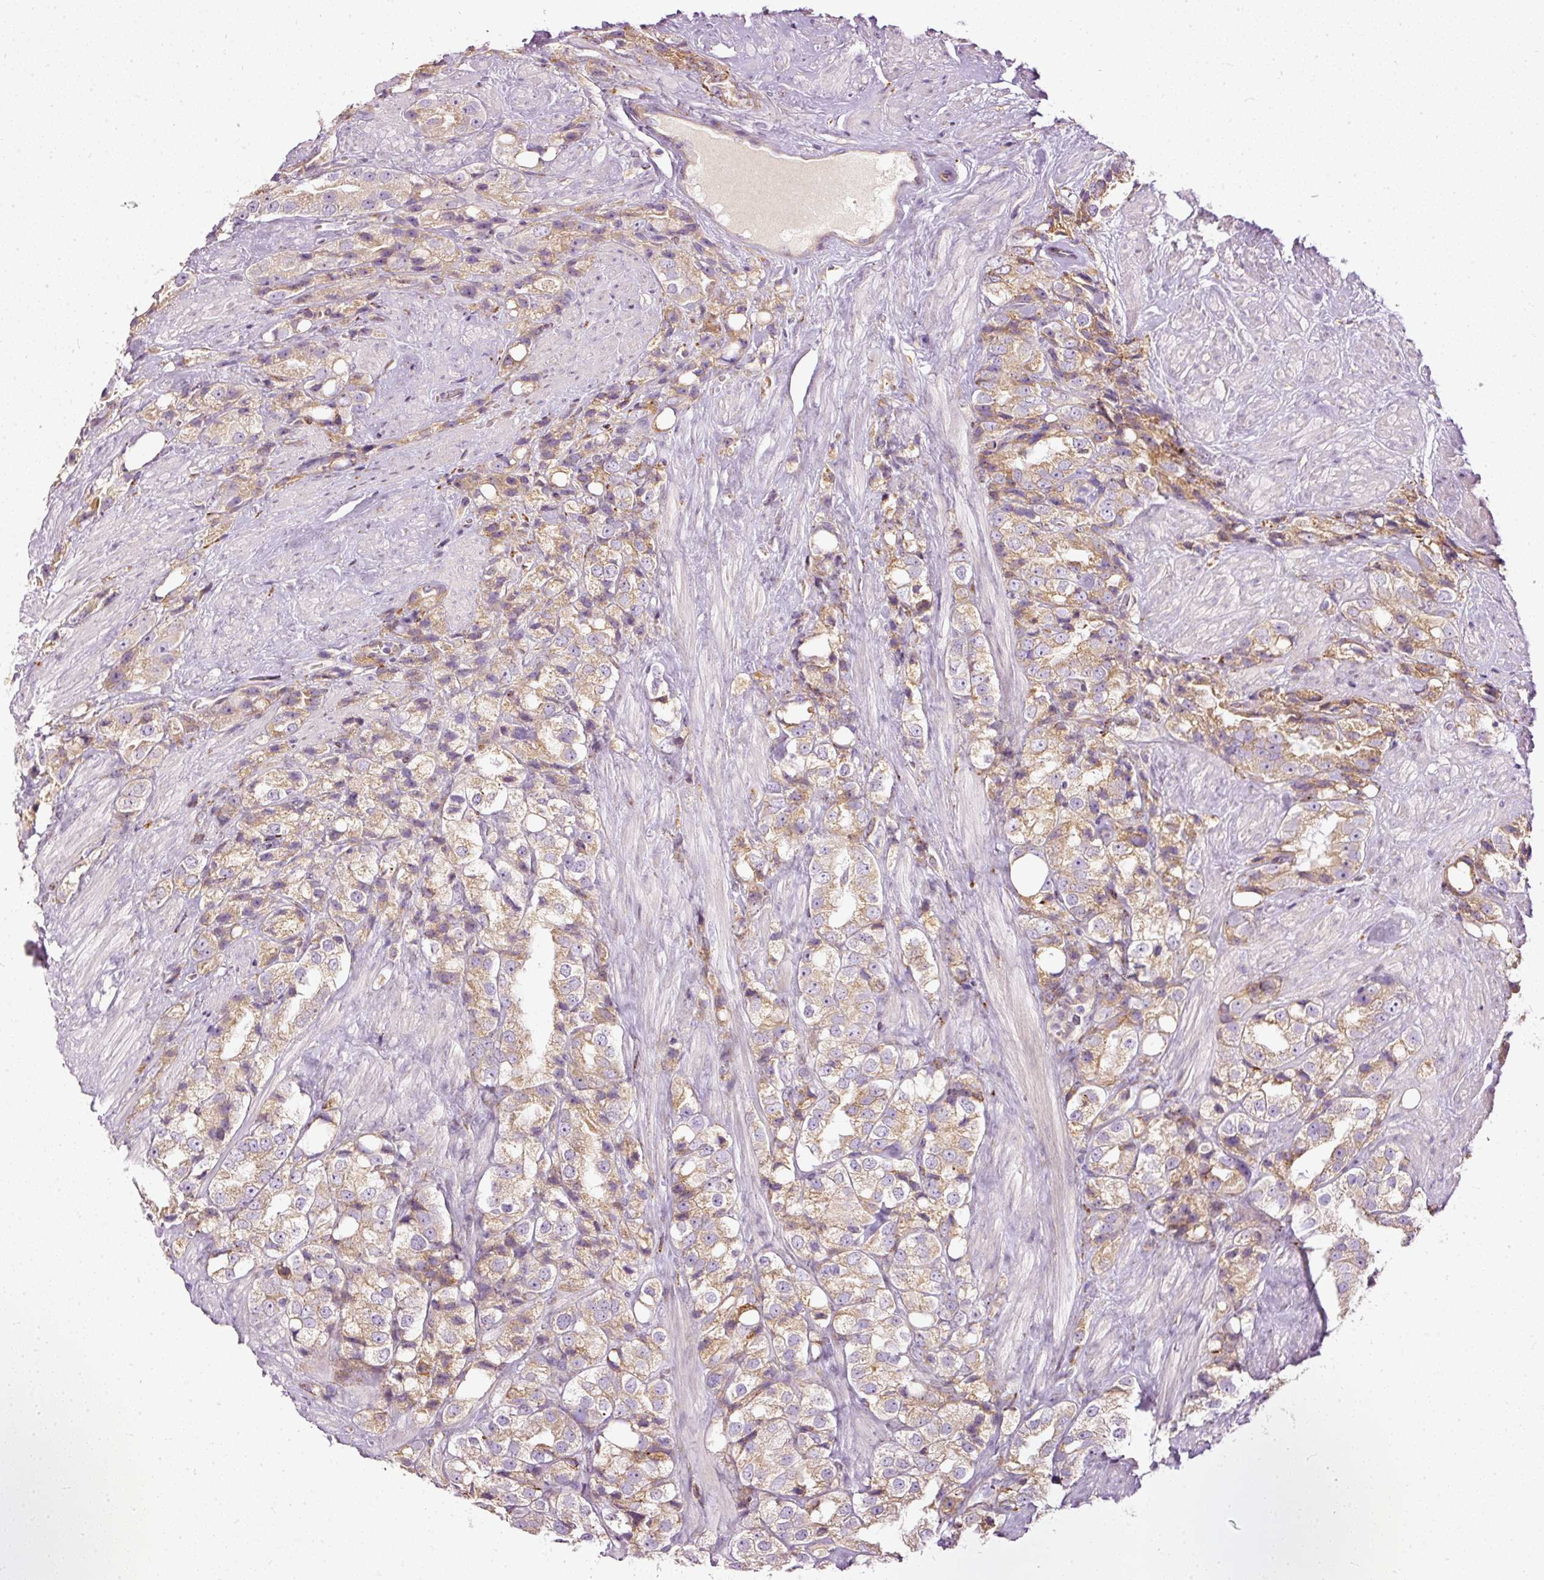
{"staining": {"intensity": "moderate", "quantity": ">75%", "location": "cytoplasmic/membranous"}, "tissue": "prostate cancer", "cell_type": "Tumor cells", "image_type": "cancer", "snomed": [{"axis": "morphology", "description": "Adenocarcinoma, NOS"}, {"axis": "topography", "description": "Prostate"}], "caption": "IHC of human adenocarcinoma (prostate) shows medium levels of moderate cytoplasmic/membranous positivity in about >75% of tumor cells.", "gene": "PAQR9", "patient": {"sex": "male", "age": 79}}